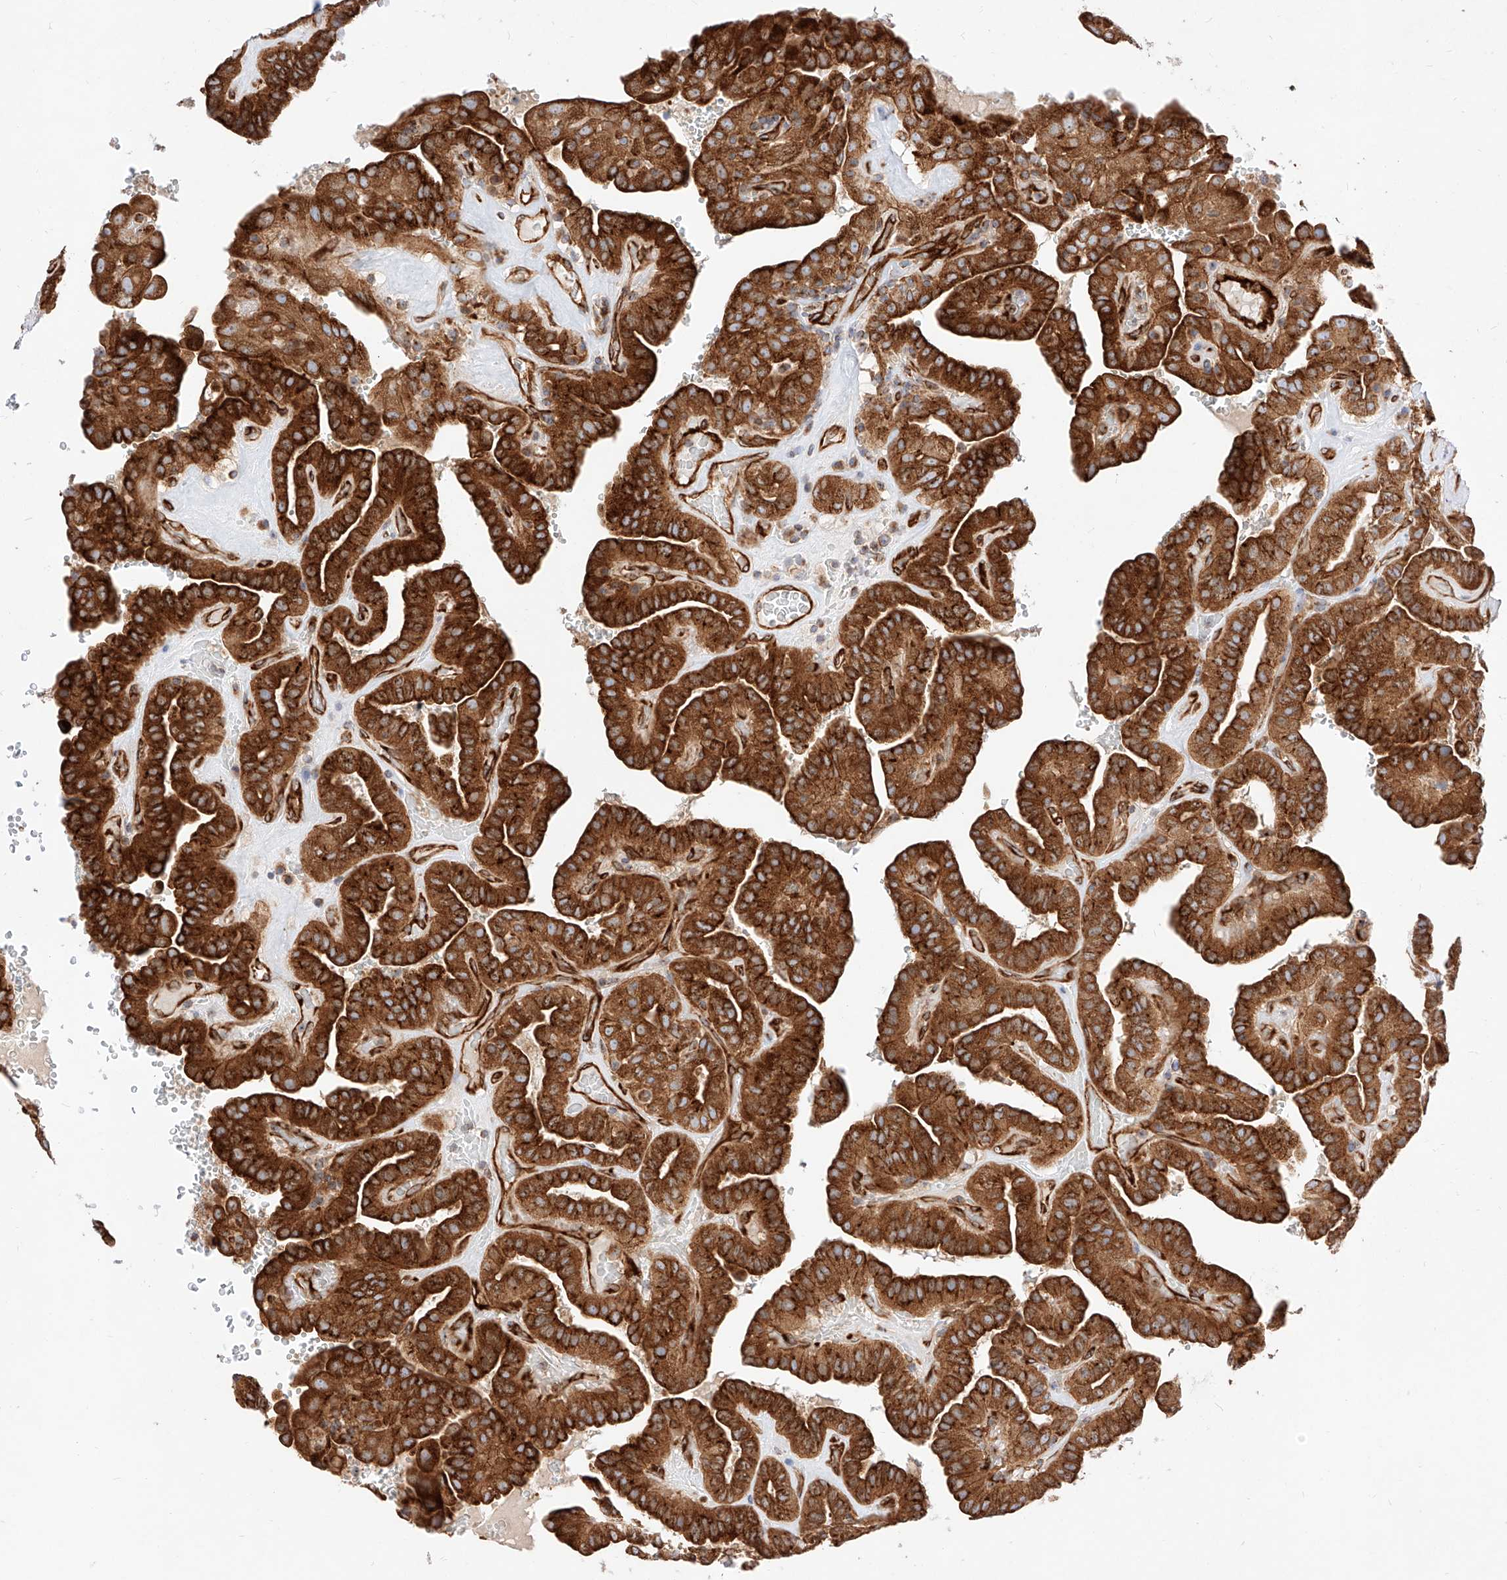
{"staining": {"intensity": "strong", "quantity": ">75%", "location": "cytoplasmic/membranous"}, "tissue": "thyroid cancer", "cell_type": "Tumor cells", "image_type": "cancer", "snomed": [{"axis": "morphology", "description": "Papillary adenocarcinoma, NOS"}, {"axis": "topography", "description": "Thyroid gland"}], "caption": "Strong cytoplasmic/membranous protein positivity is appreciated in approximately >75% of tumor cells in thyroid cancer (papillary adenocarcinoma).", "gene": "CSGALNACT2", "patient": {"sex": "male", "age": 77}}